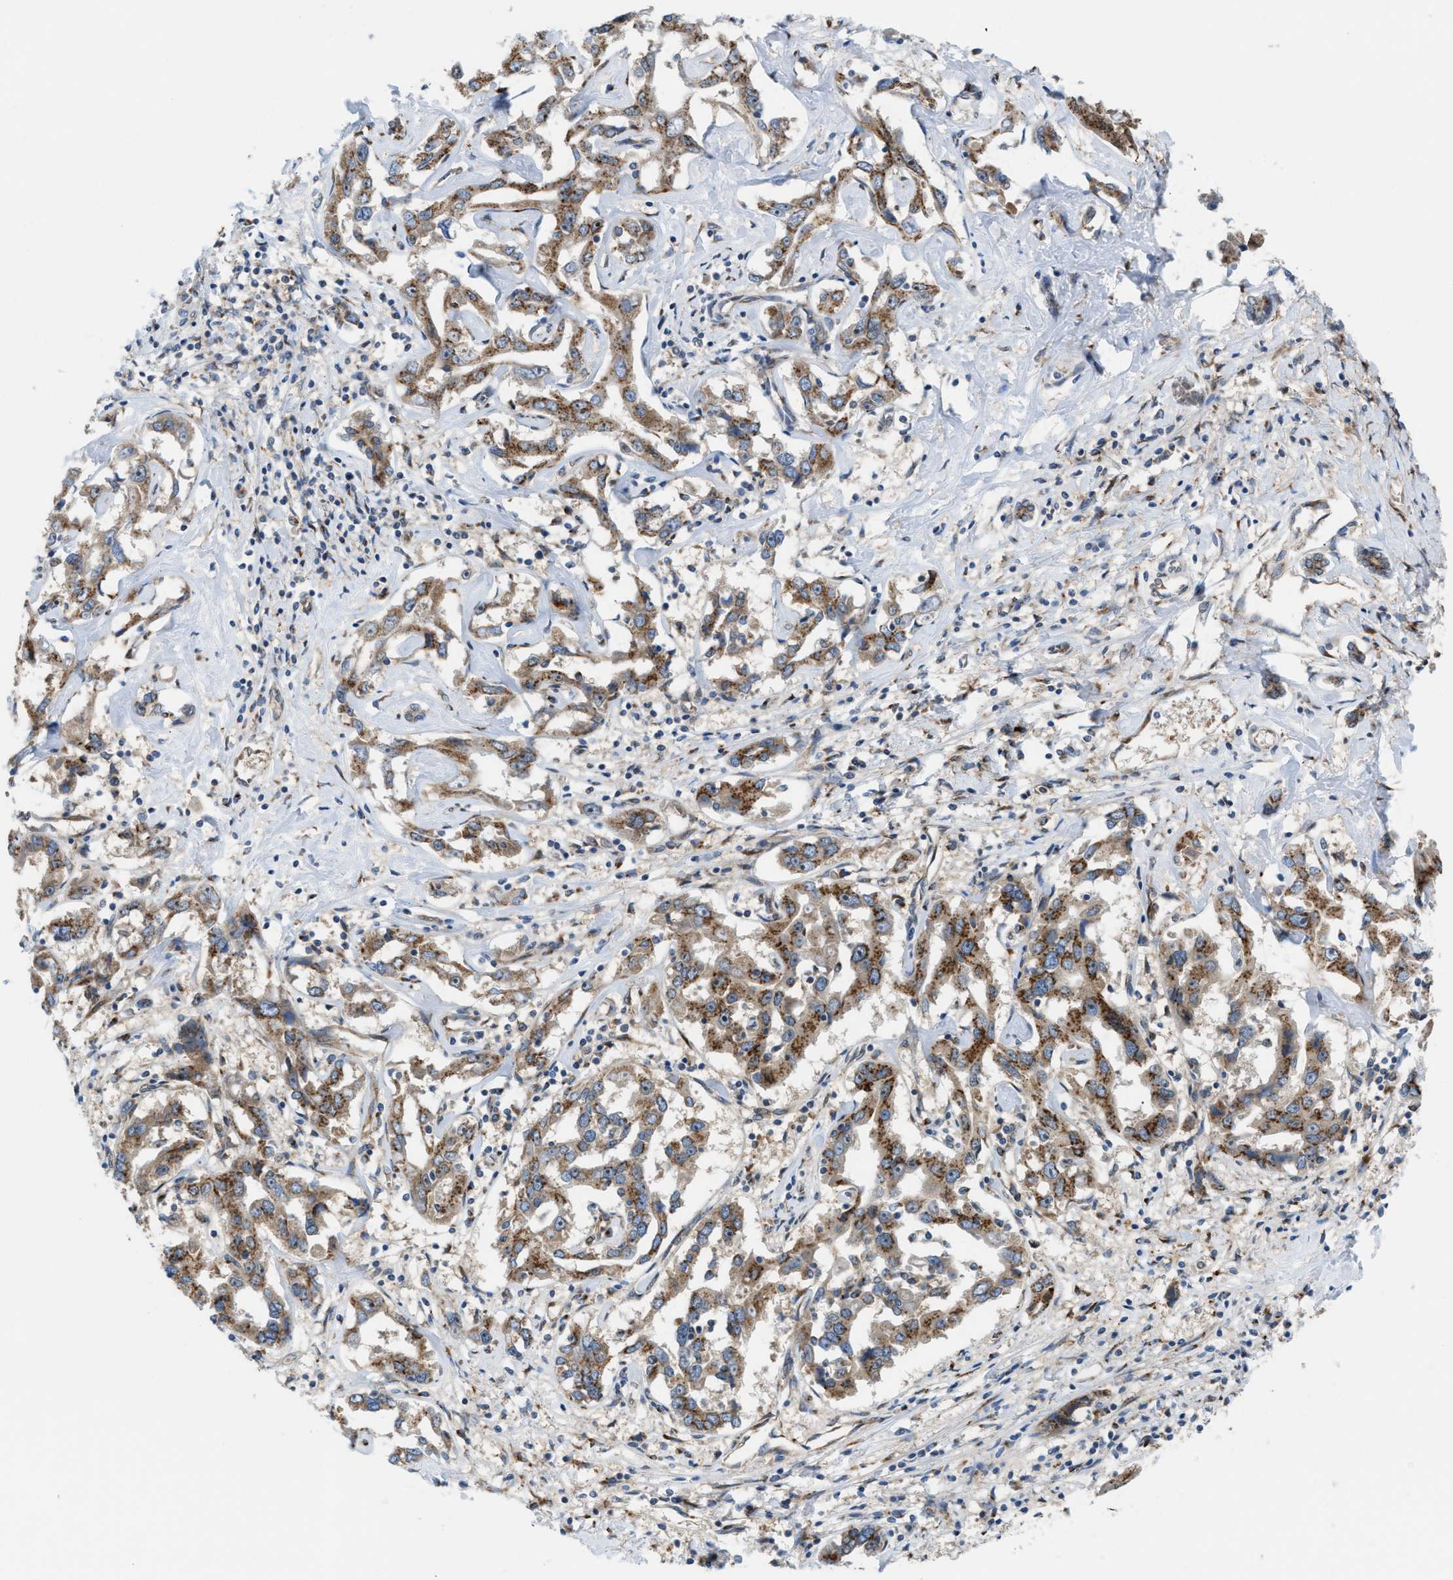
{"staining": {"intensity": "strong", "quantity": ">75%", "location": "cytoplasmic/membranous"}, "tissue": "liver cancer", "cell_type": "Tumor cells", "image_type": "cancer", "snomed": [{"axis": "morphology", "description": "Cholangiocarcinoma"}, {"axis": "topography", "description": "Liver"}], "caption": "Liver cholangiocarcinoma stained for a protein demonstrates strong cytoplasmic/membranous positivity in tumor cells.", "gene": "SLC38A10", "patient": {"sex": "male", "age": 59}}